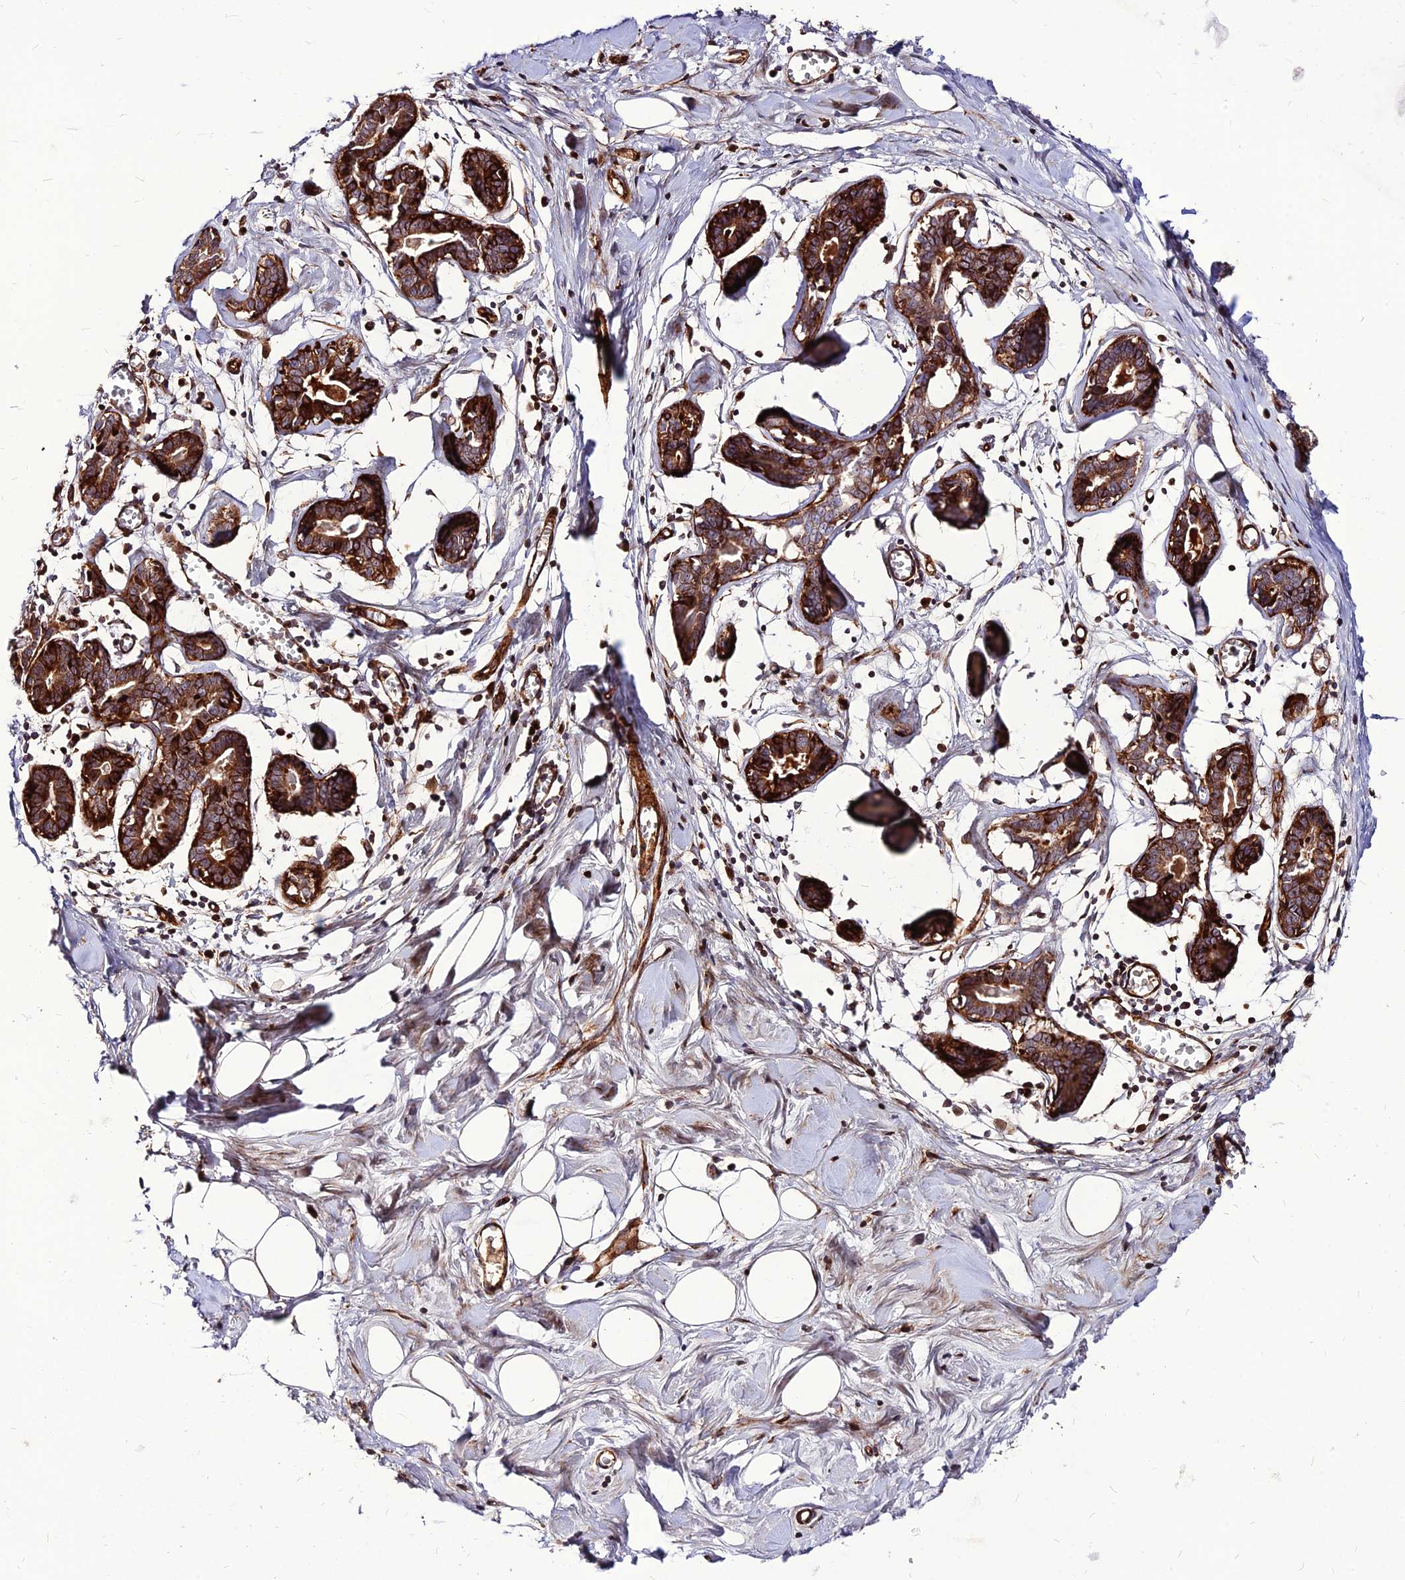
{"staining": {"intensity": "negative", "quantity": "none", "location": "none"}, "tissue": "breast", "cell_type": "Adipocytes", "image_type": "normal", "snomed": [{"axis": "morphology", "description": "Normal tissue, NOS"}, {"axis": "topography", "description": "Breast"}], "caption": "A high-resolution histopathology image shows IHC staining of normal breast, which shows no significant positivity in adipocytes. (DAB immunohistochemistry (IHC) visualized using brightfield microscopy, high magnification).", "gene": "RIMOC1", "patient": {"sex": "female", "age": 27}}